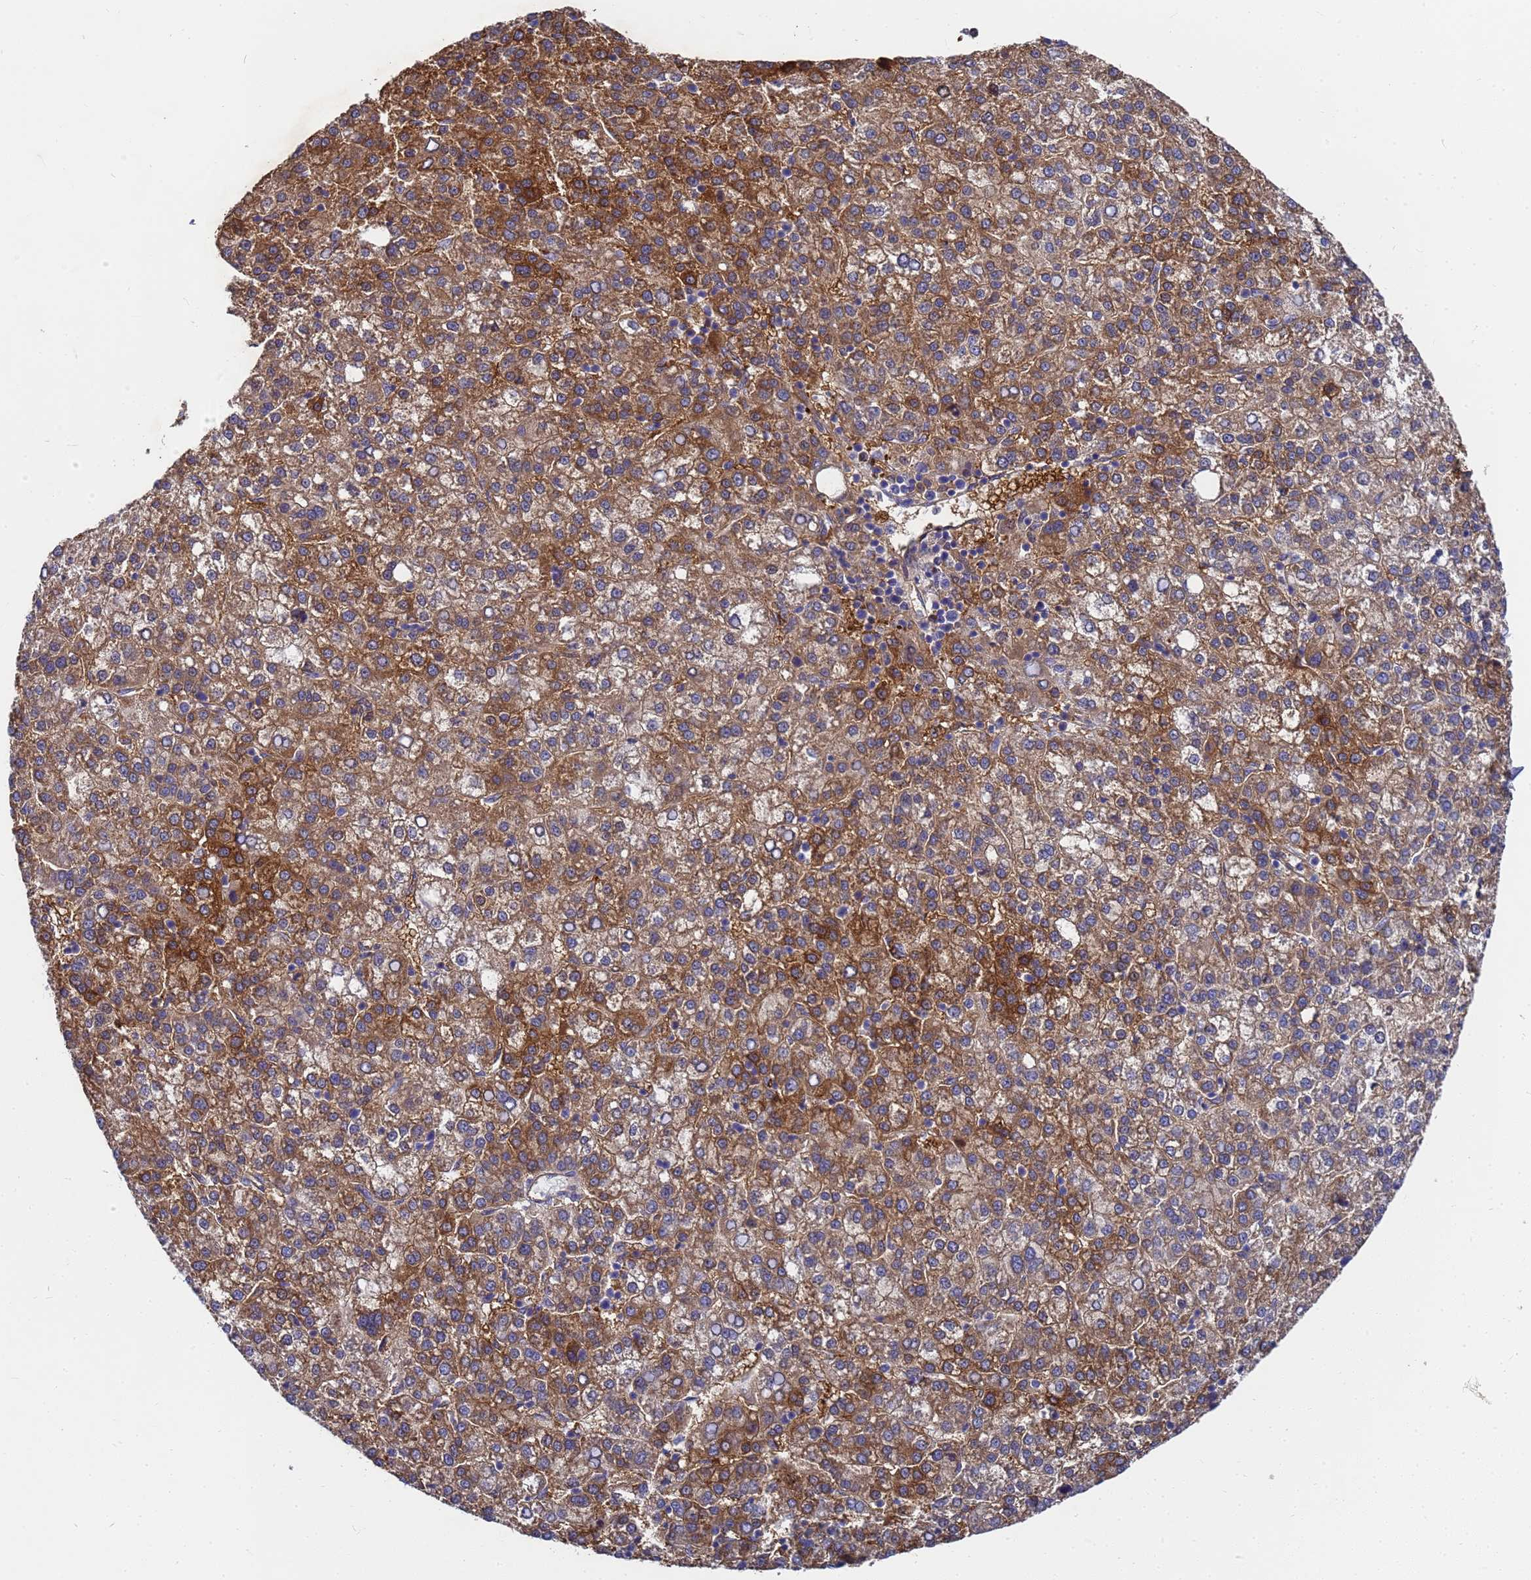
{"staining": {"intensity": "moderate", "quantity": "25%-75%", "location": "cytoplasmic/membranous"}, "tissue": "liver cancer", "cell_type": "Tumor cells", "image_type": "cancer", "snomed": [{"axis": "morphology", "description": "Carcinoma, Hepatocellular, NOS"}, {"axis": "topography", "description": "Liver"}], "caption": "A high-resolution micrograph shows immunohistochemistry staining of liver hepatocellular carcinoma, which demonstrates moderate cytoplasmic/membranous positivity in approximately 25%-75% of tumor cells.", "gene": "SLC35E2B", "patient": {"sex": "female", "age": 58}}